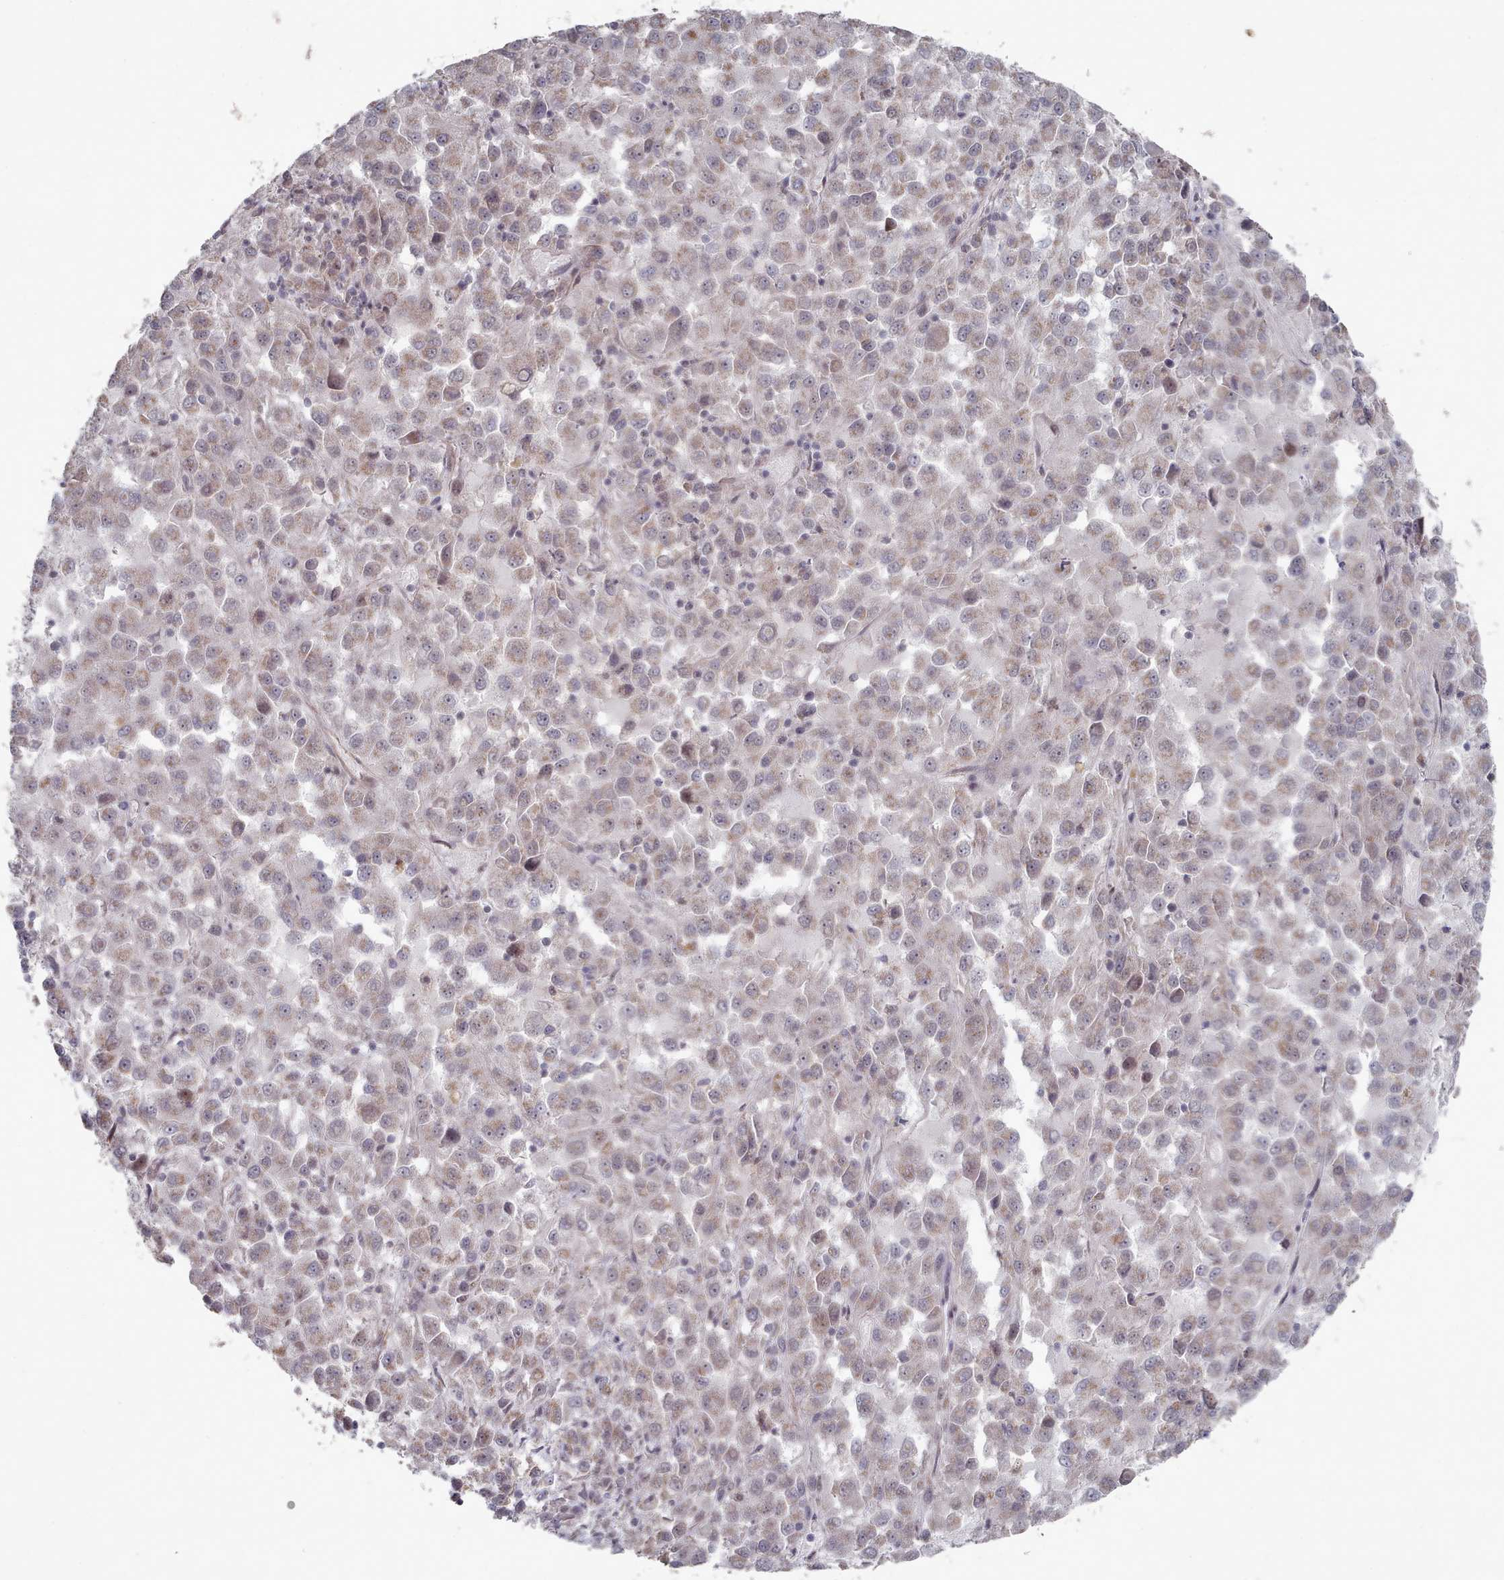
{"staining": {"intensity": "negative", "quantity": "none", "location": "none"}, "tissue": "melanoma", "cell_type": "Tumor cells", "image_type": "cancer", "snomed": [{"axis": "morphology", "description": "Malignant melanoma, Metastatic site"}, {"axis": "topography", "description": "Lung"}], "caption": "This is an immunohistochemistry histopathology image of human malignant melanoma (metastatic site). There is no staining in tumor cells.", "gene": "CPSF4", "patient": {"sex": "male", "age": 64}}